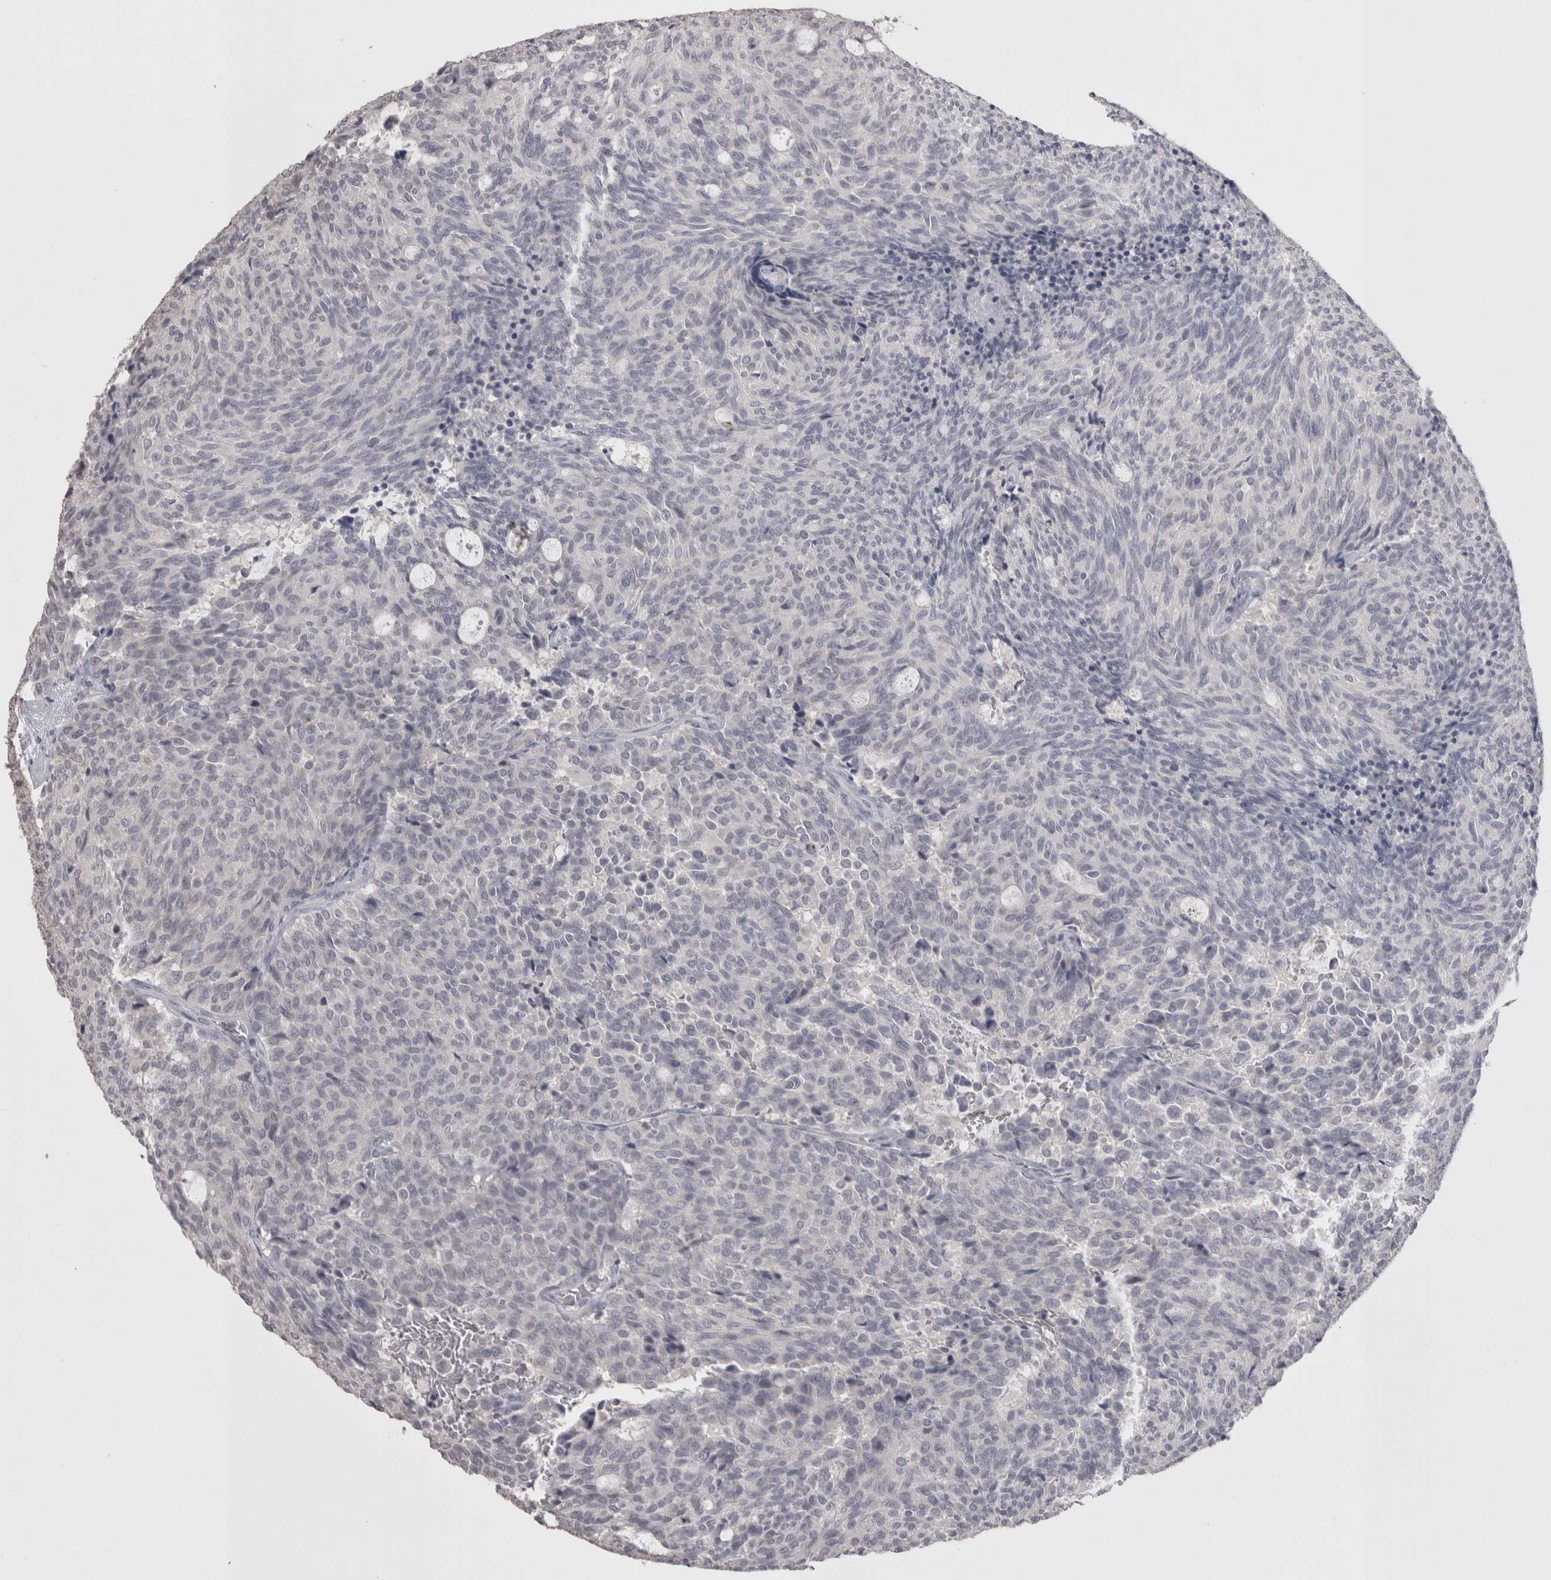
{"staining": {"intensity": "negative", "quantity": "none", "location": "none"}, "tissue": "carcinoid", "cell_type": "Tumor cells", "image_type": "cancer", "snomed": [{"axis": "morphology", "description": "Carcinoid, malignant, NOS"}, {"axis": "topography", "description": "Pancreas"}], "caption": "Immunohistochemical staining of carcinoid displays no significant expression in tumor cells. Brightfield microscopy of IHC stained with DAB (brown) and hematoxylin (blue), captured at high magnification.", "gene": "LAX1", "patient": {"sex": "female", "age": 54}}